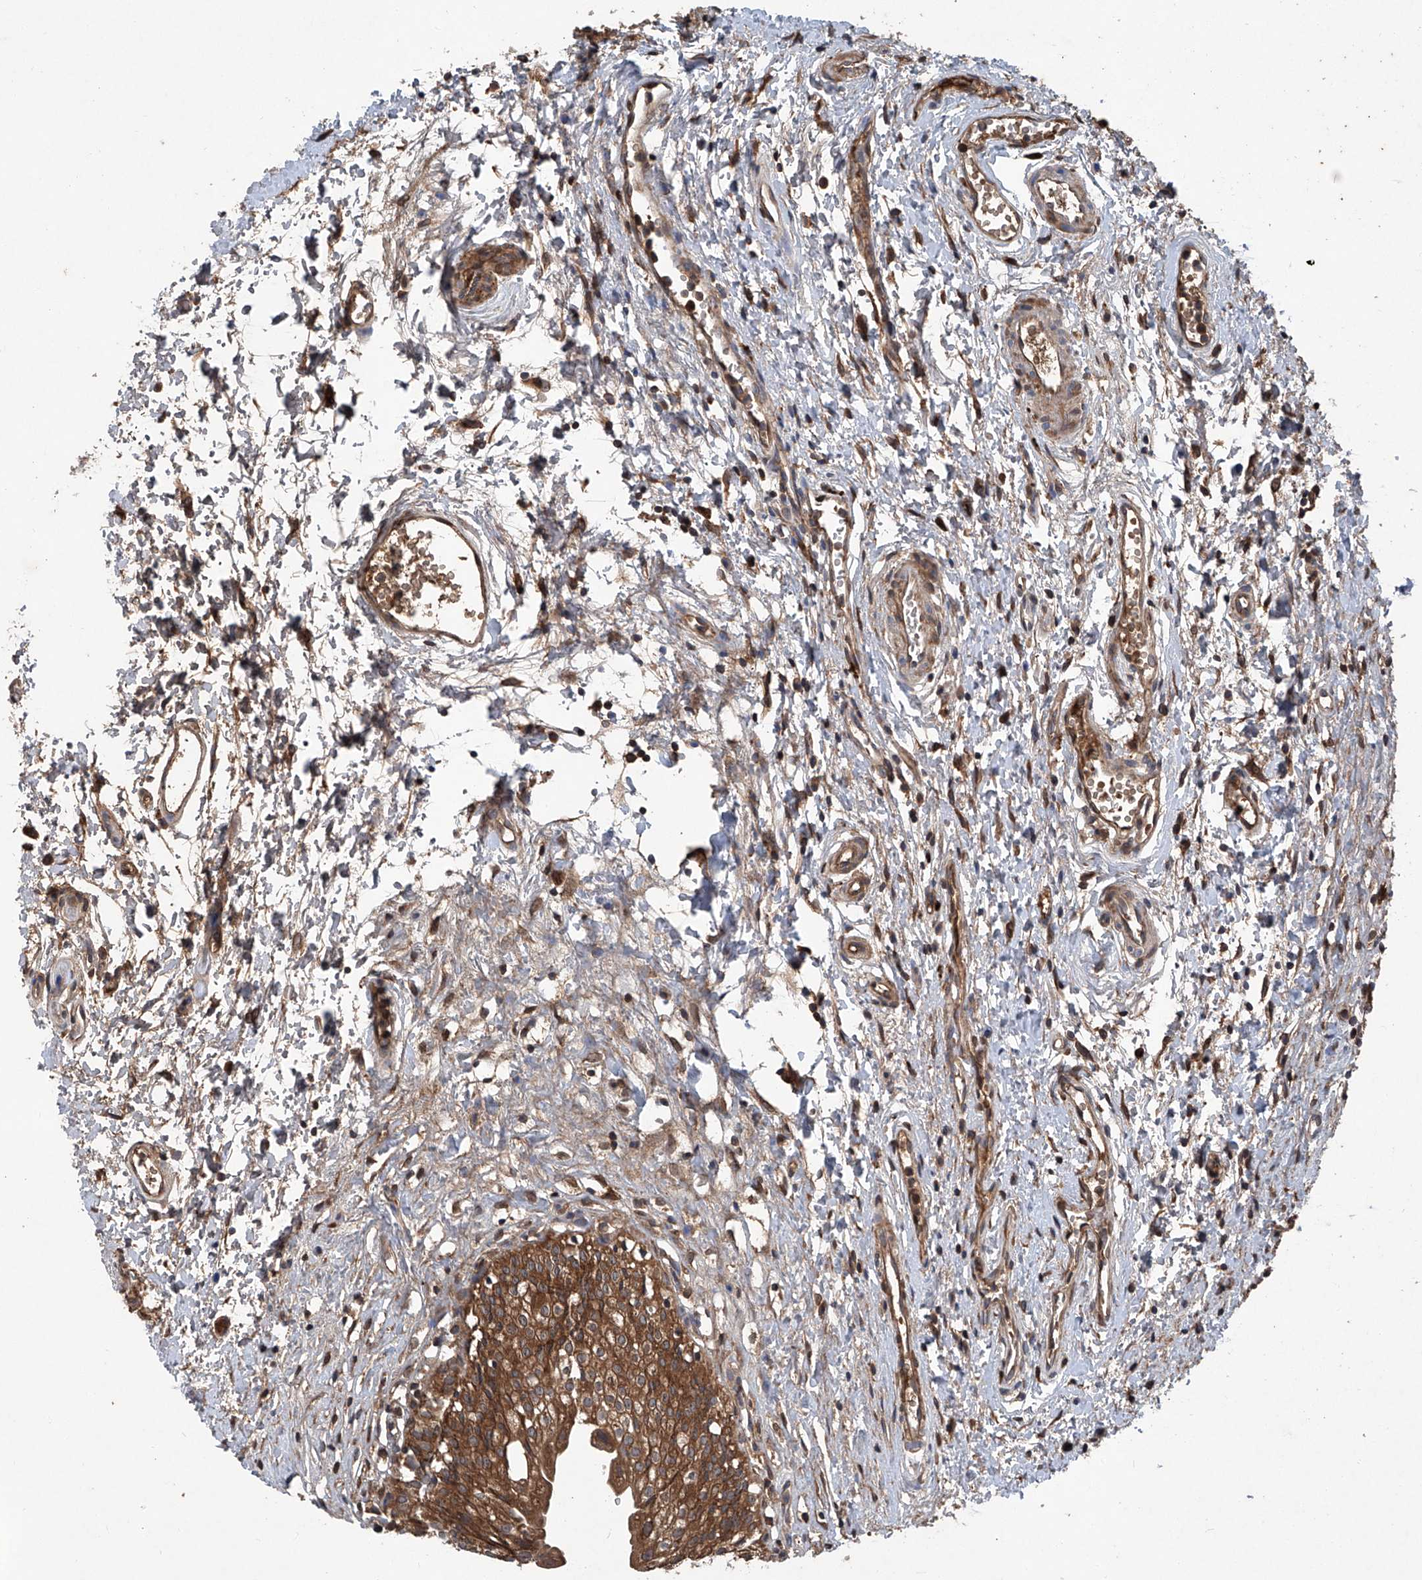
{"staining": {"intensity": "strong", "quantity": ">75%", "location": "cytoplasmic/membranous"}, "tissue": "urinary bladder", "cell_type": "Urothelial cells", "image_type": "normal", "snomed": [{"axis": "morphology", "description": "Normal tissue, NOS"}, {"axis": "topography", "description": "Urinary bladder"}], "caption": "This micrograph shows immunohistochemistry (IHC) staining of benign human urinary bladder, with high strong cytoplasmic/membranous expression in about >75% of urothelial cells.", "gene": "ASCC3", "patient": {"sex": "male", "age": 51}}